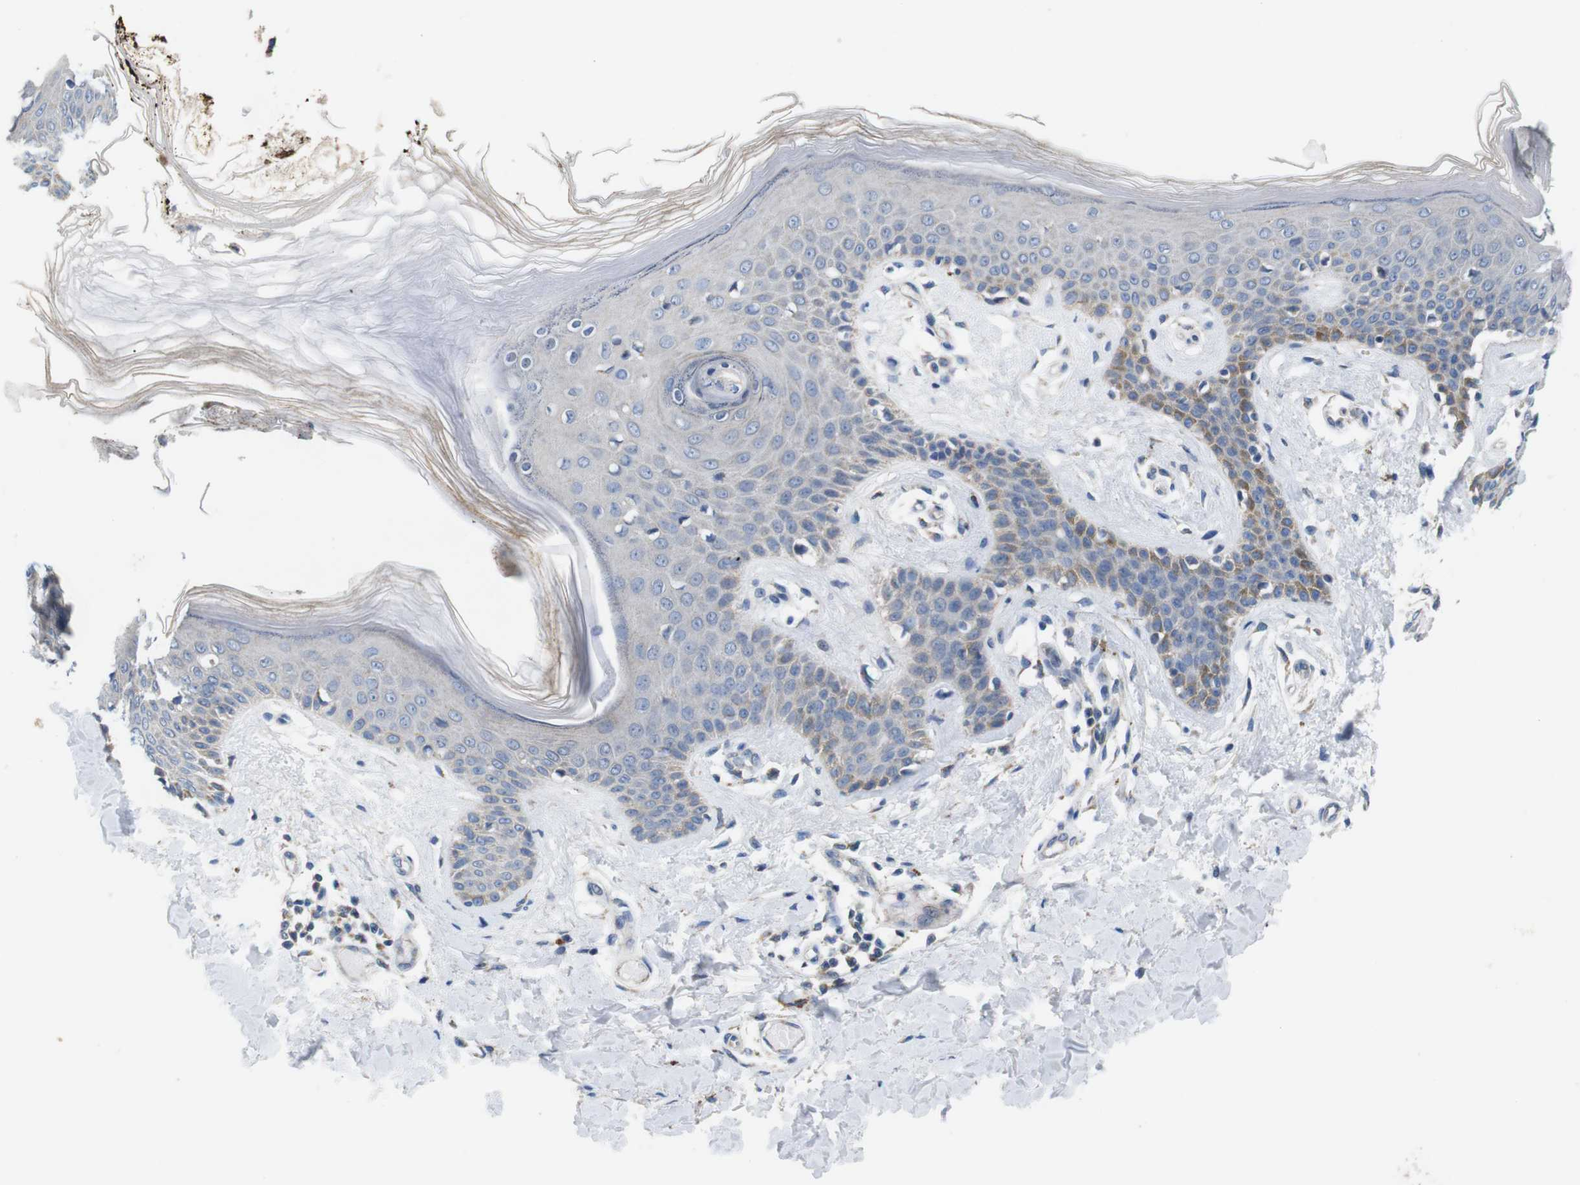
{"staining": {"intensity": "negative", "quantity": "none", "location": "none"}, "tissue": "skin", "cell_type": "Fibroblasts", "image_type": "normal", "snomed": [{"axis": "morphology", "description": "Normal tissue, NOS"}, {"axis": "topography", "description": "Skin"}], "caption": "DAB immunohistochemical staining of unremarkable human skin displays no significant expression in fibroblasts. Nuclei are stained in blue.", "gene": "F2RL1", "patient": {"sex": "male", "age": 53}}